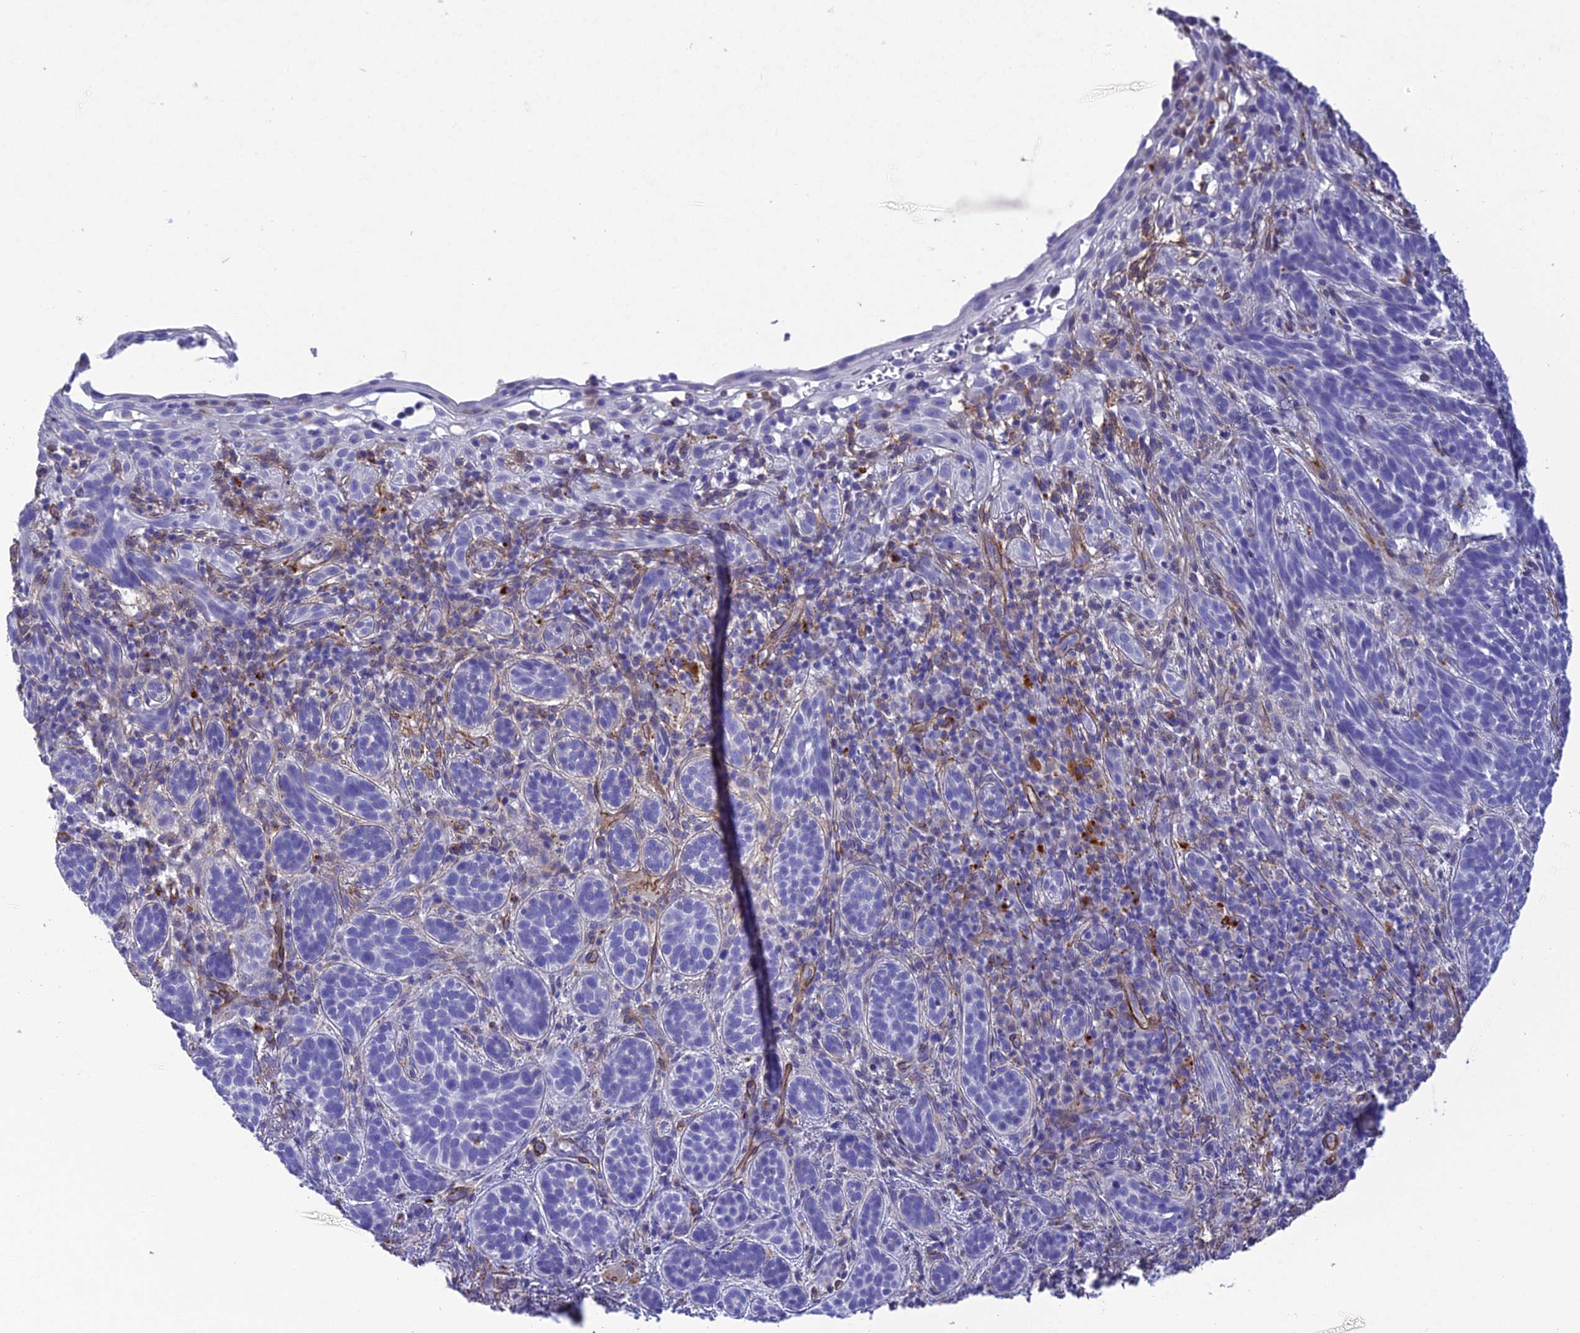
{"staining": {"intensity": "negative", "quantity": "none", "location": "none"}, "tissue": "skin cancer", "cell_type": "Tumor cells", "image_type": "cancer", "snomed": [{"axis": "morphology", "description": "Basal cell carcinoma"}, {"axis": "topography", "description": "Skin"}], "caption": "An immunohistochemistry histopathology image of skin basal cell carcinoma is shown. There is no staining in tumor cells of skin basal cell carcinoma.", "gene": "TNS1", "patient": {"sex": "male", "age": 71}}